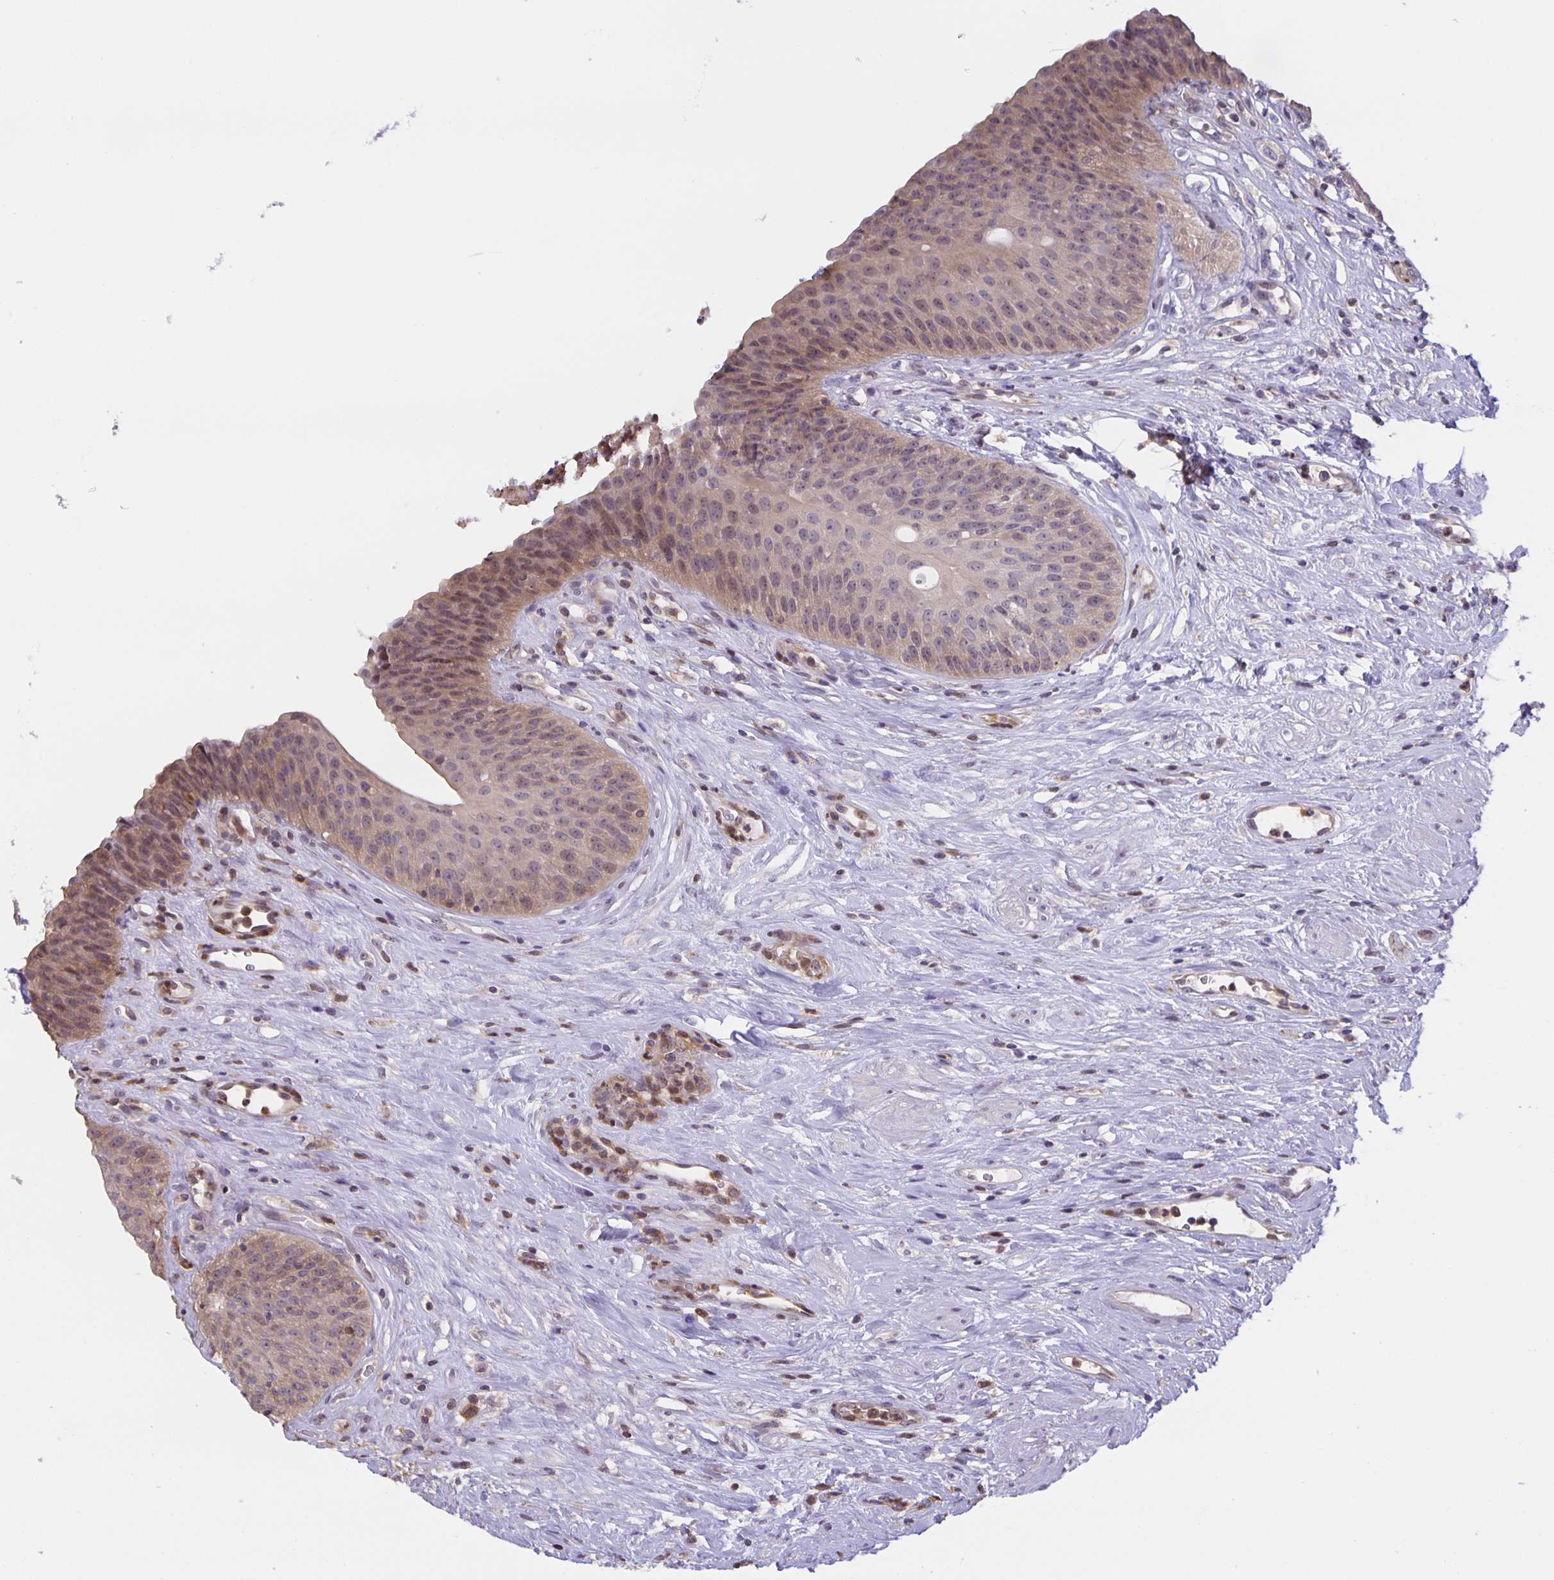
{"staining": {"intensity": "weak", "quantity": "25%-75%", "location": "cytoplasmic/membranous,nuclear"}, "tissue": "urinary bladder", "cell_type": "Urothelial cells", "image_type": "normal", "snomed": [{"axis": "morphology", "description": "Normal tissue, NOS"}, {"axis": "topography", "description": "Urinary bladder"}], "caption": "An IHC micrograph of benign tissue is shown. Protein staining in brown labels weak cytoplasmic/membranous,nuclear positivity in urinary bladder within urothelial cells. The staining was performed using DAB to visualize the protein expression in brown, while the nuclei were stained in blue with hematoxylin (Magnification: 20x).", "gene": "MARCHF6", "patient": {"sex": "female", "age": 56}}